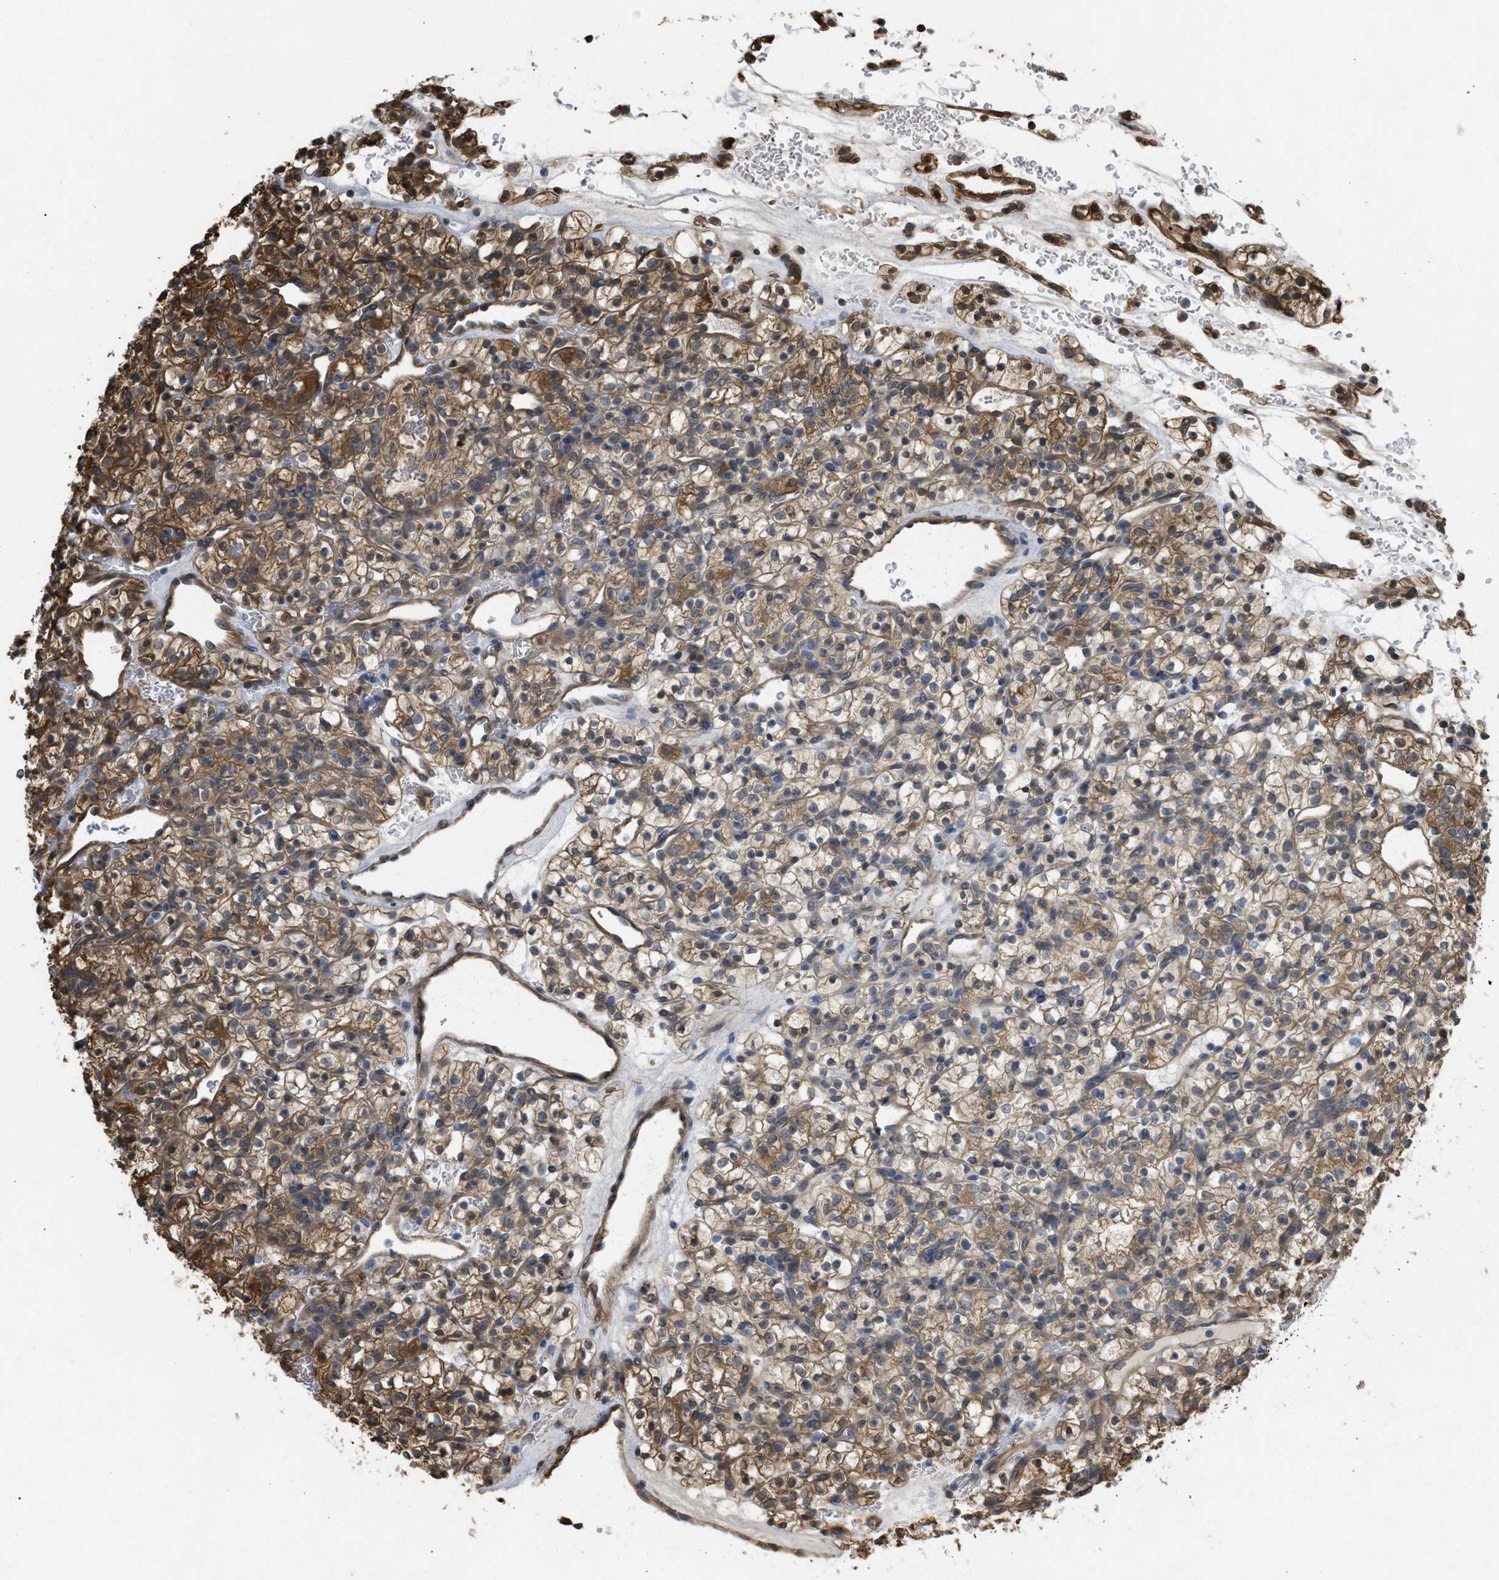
{"staining": {"intensity": "moderate", "quantity": ">75%", "location": "cytoplasmic/membranous"}, "tissue": "renal cancer", "cell_type": "Tumor cells", "image_type": "cancer", "snomed": [{"axis": "morphology", "description": "Adenocarcinoma, NOS"}, {"axis": "topography", "description": "Kidney"}], "caption": "IHC (DAB (3,3'-diaminobenzidine)) staining of renal cancer reveals moderate cytoplasmic/membranous protein staining in approximately >75% of tumor cells.", "gene": "BAG3", "patient": {"sex": "female", "age": 57}}